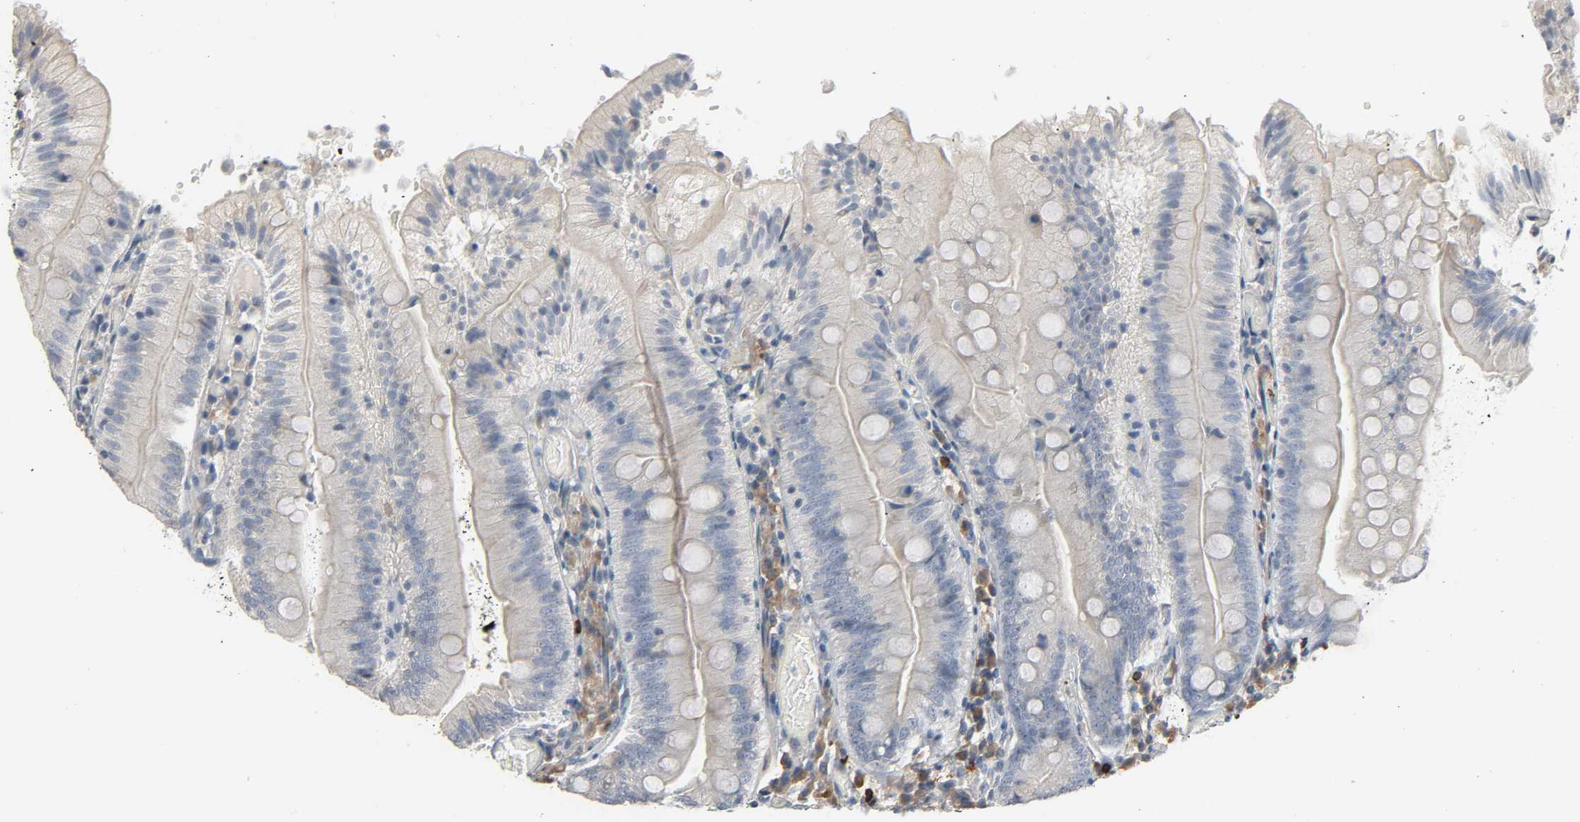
{"staining": {"intensity": "negative", "quantity": "none", "location": "none"}, "tissue": "small intestine", "cell_type": "Glandular cells", "image_type": "normal", "snomed": [{"axis": "morphology", "description": "Normal tissue, NOS"}, {"axis": "topography", "description": "Small intestine"}], "caption": "IHC of normal human small intestine reveals no staining in glandular cells.", "gene": "LIMCH1", "patient": {"sex": "male", "age": 71}}